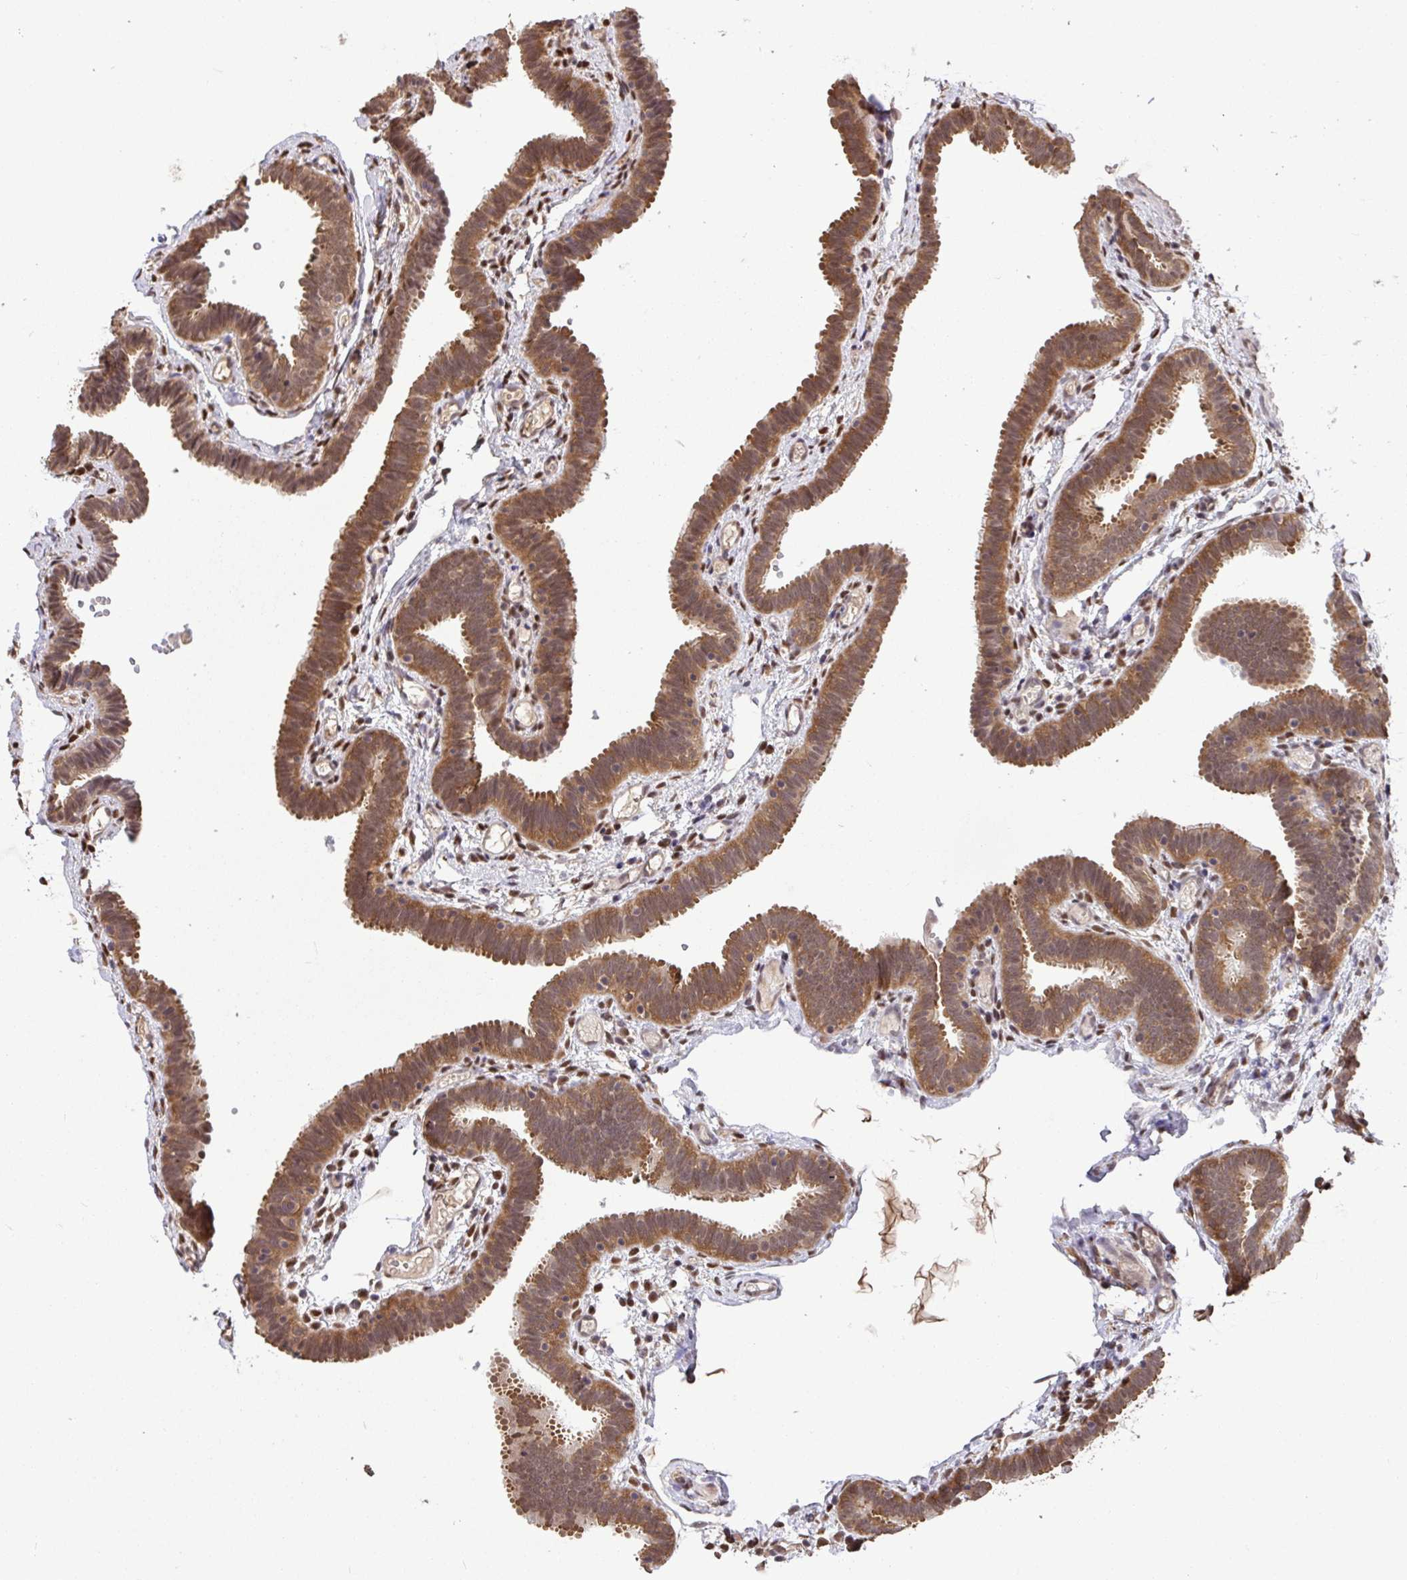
{"staining": {"intensity": "moderate", "quantity": ">75%", "location": "cytoplasmic/membranous"}, "tissue": "fallopian tube", "cell_type": "Glandular cells", "image_type": "normal", "snomed": [{"axis": "morphology", "description": "Normal tissue, NOS"}, {"axis": "topography", "description": "Fallopian tube"}], "caption": "IHC staining of unremarkable fallopian tube, which exhibits medium levels of moderate cytoplasmic/membranous positivity in about >75% of glandular cells indicating moderate cytoplasmic/membranous protein expression. The staining was performed using DAB (3,3'-diaminobenzidine) (brown) for protein detection and nuclei were counterstained in hematoxylin (blue).", "gene": "C12orf57", "patient": {"sex": "female", "age": 37}}